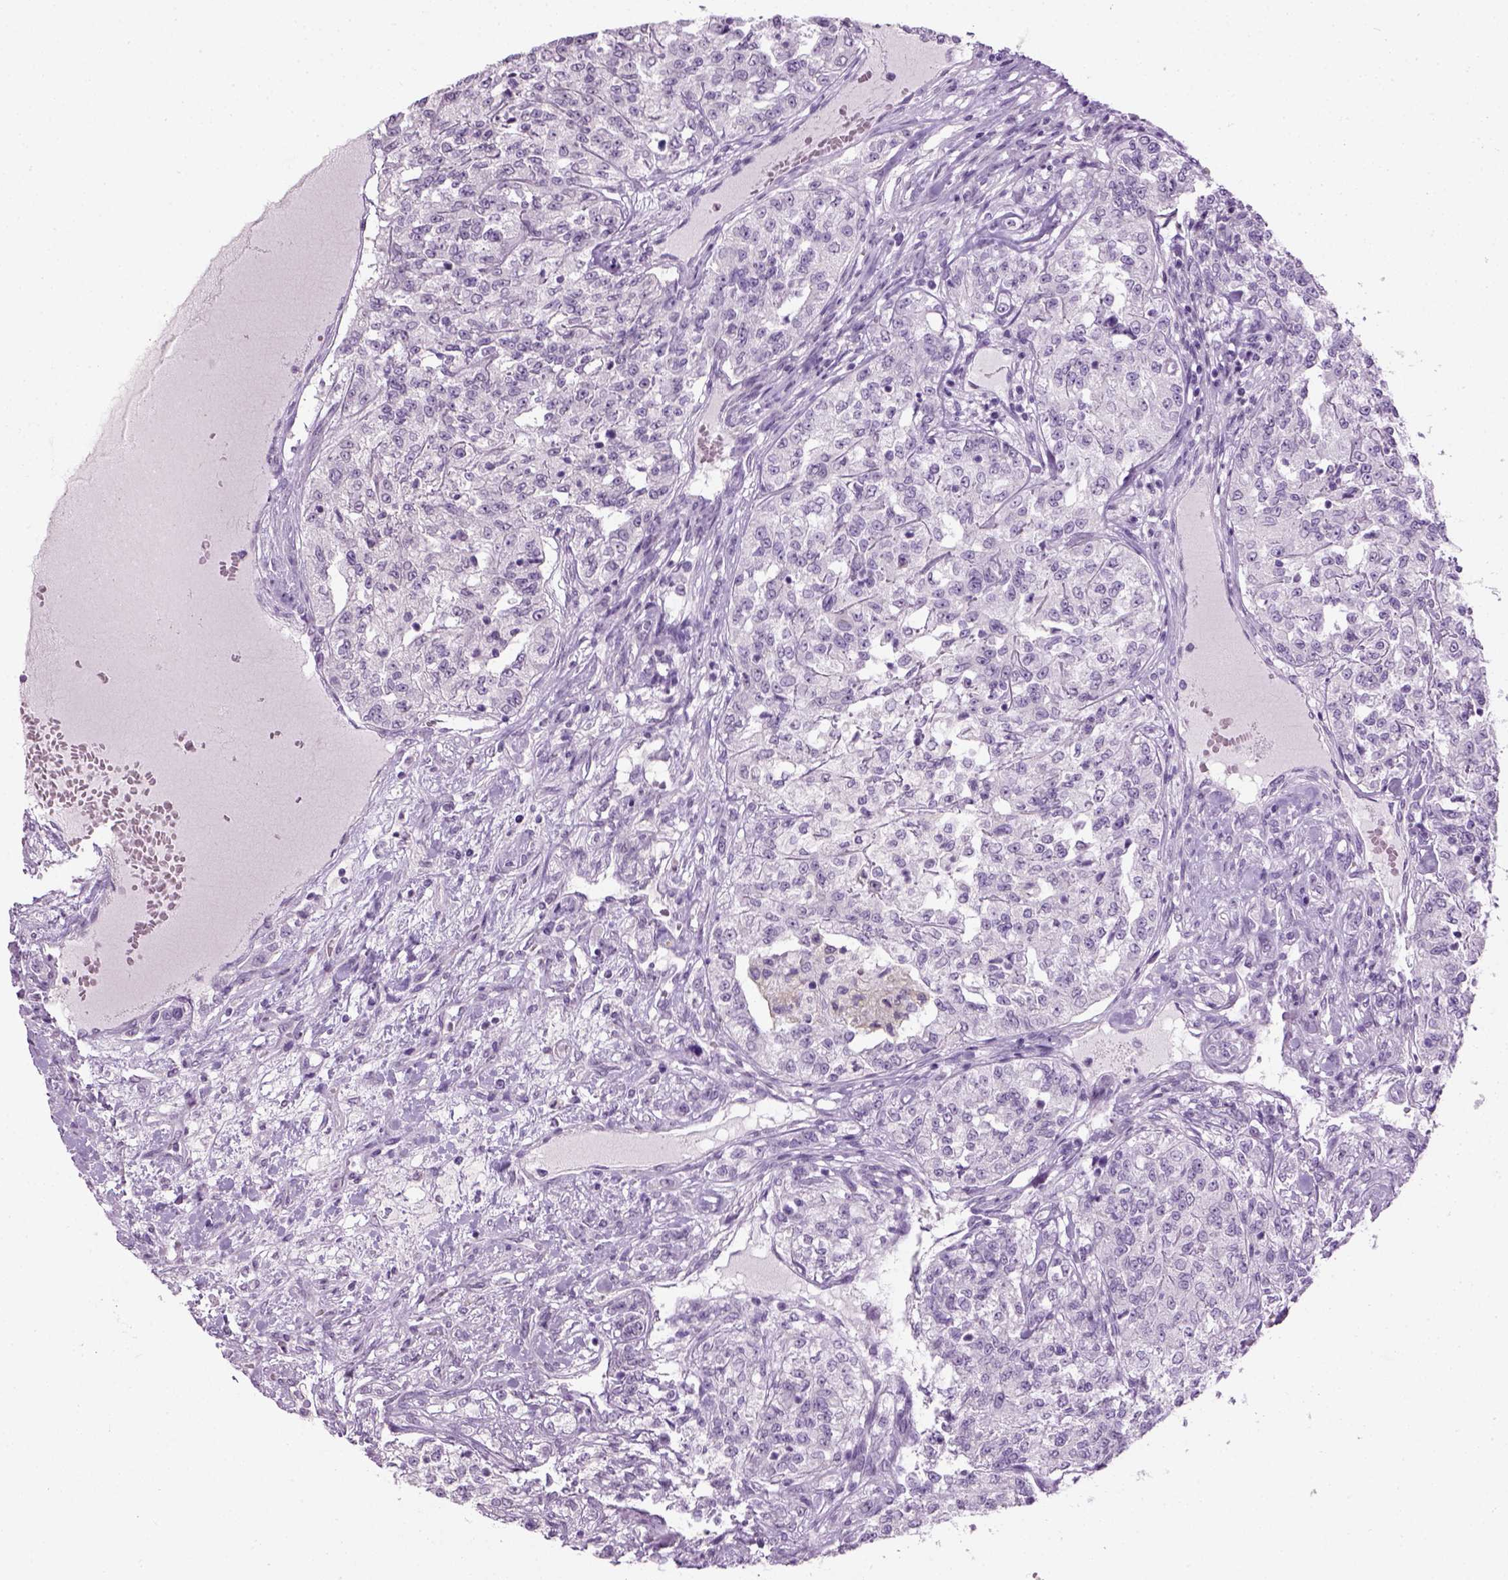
{"staining": {"intensity": "negative", "quantity": "none", "location": "none"}, "tissue": "renal cancer", "cell_type": "Tumor cells", "image_type": "cancer", "snomed": [{"axis": "morphology", "description": "Adenocarcinoma, NOS"}, {"axis": "topography", "description": "Kidney"}], "caption": "The photomicrograph reveals no staining of tumor cells in renal adenocarcinoma.", "gene": "GABRB2", "patient": {"sex": "female", "age": 63}}